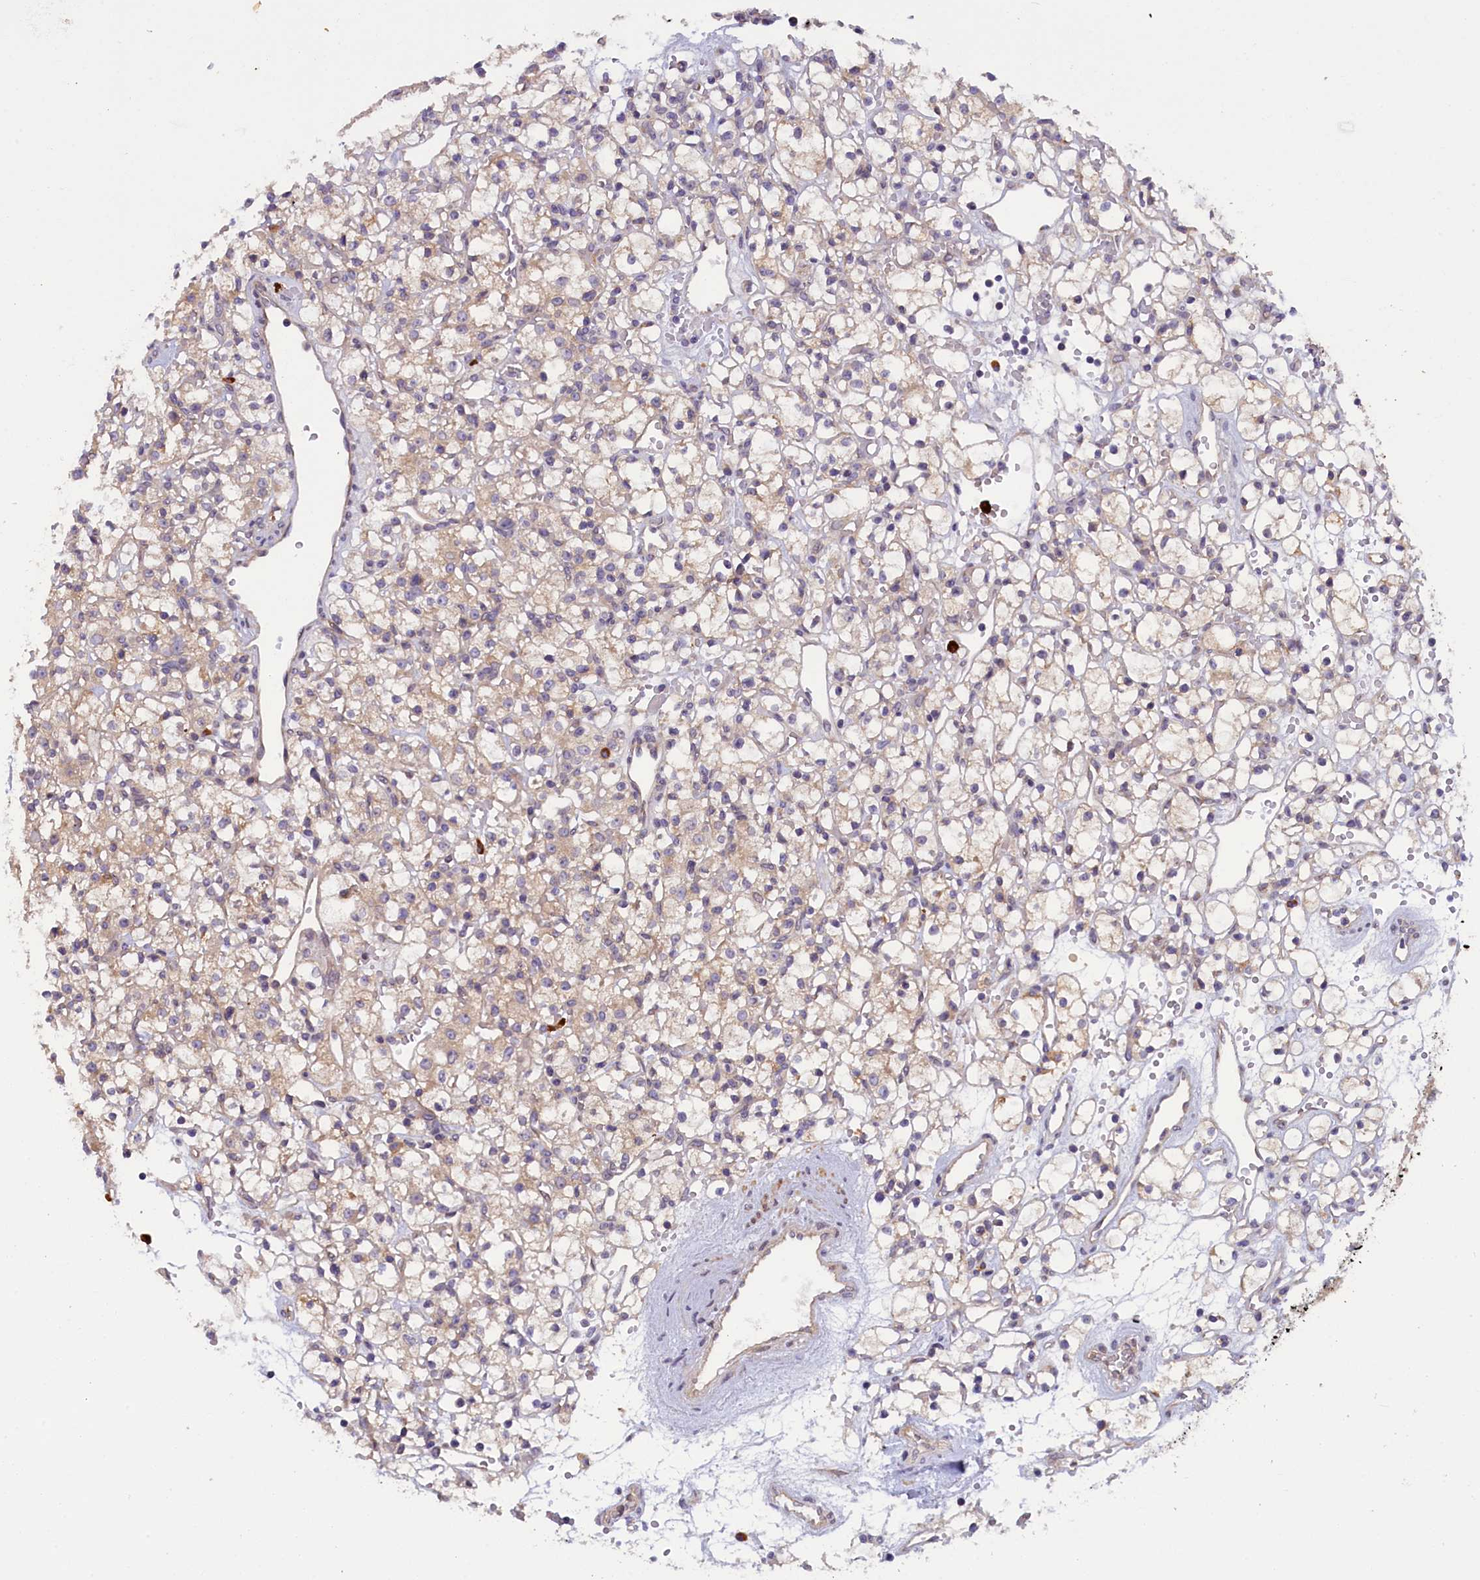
{"staining": {"intensity": "weak", "quantity": "<25%", "location": "cytoplasmic/membranous"}, "tissue": "renal cancer", "cell_type": "Tumor cells", "image_type": "cancer", "snomed": [{"axis": "morphology", "description": "Adenocarcinoma, NOS"}, {"axis": "topography", "description": "Kidney"}], "caption": "This is an immunohistochemistry image of renal adenocarcinoma. There is no expression in tumor cells.", "gene": "CCDC9B", "patient": {"sex": "female", "age": 59}}